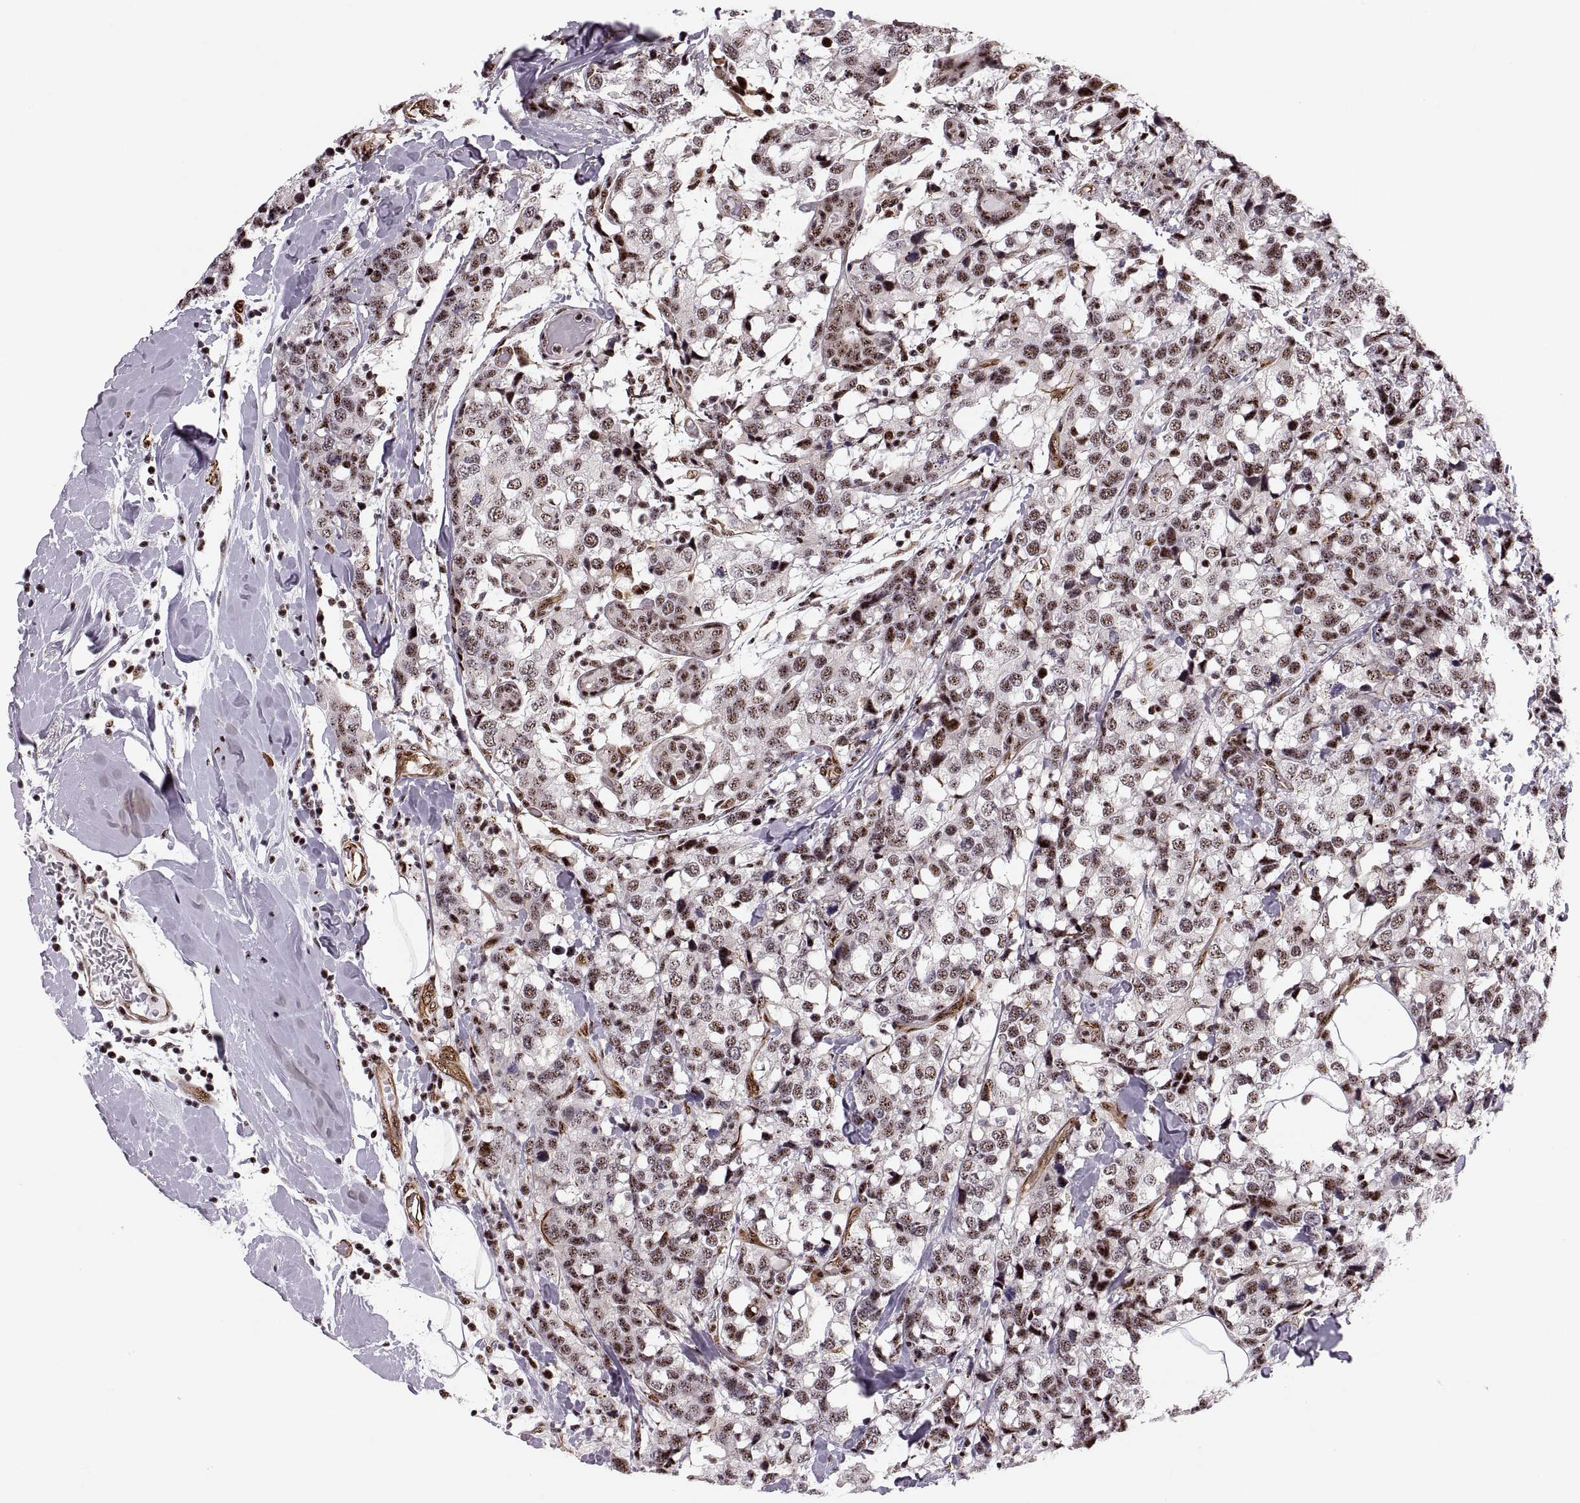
{"staining": {"intensity": "strong", "quantity": "25%-75%", "location": "nuclear"}, "tissue": "breast cancer", "cell_type": "Tumor cells", "image_type": "cancer", "snomed": [{"axis": "morphology", "description": "Lobular carcinoma"}, {"axis": "topography", "description": "Breast"}], "caption": "Immunohistochemical staining of human breast cancer displays high levels of strong nuclear protein staining in approximately 25%-75% of tumor cells.", "gene": "ZCCHC17", "patient": {"sex": "female", "age": 59}}